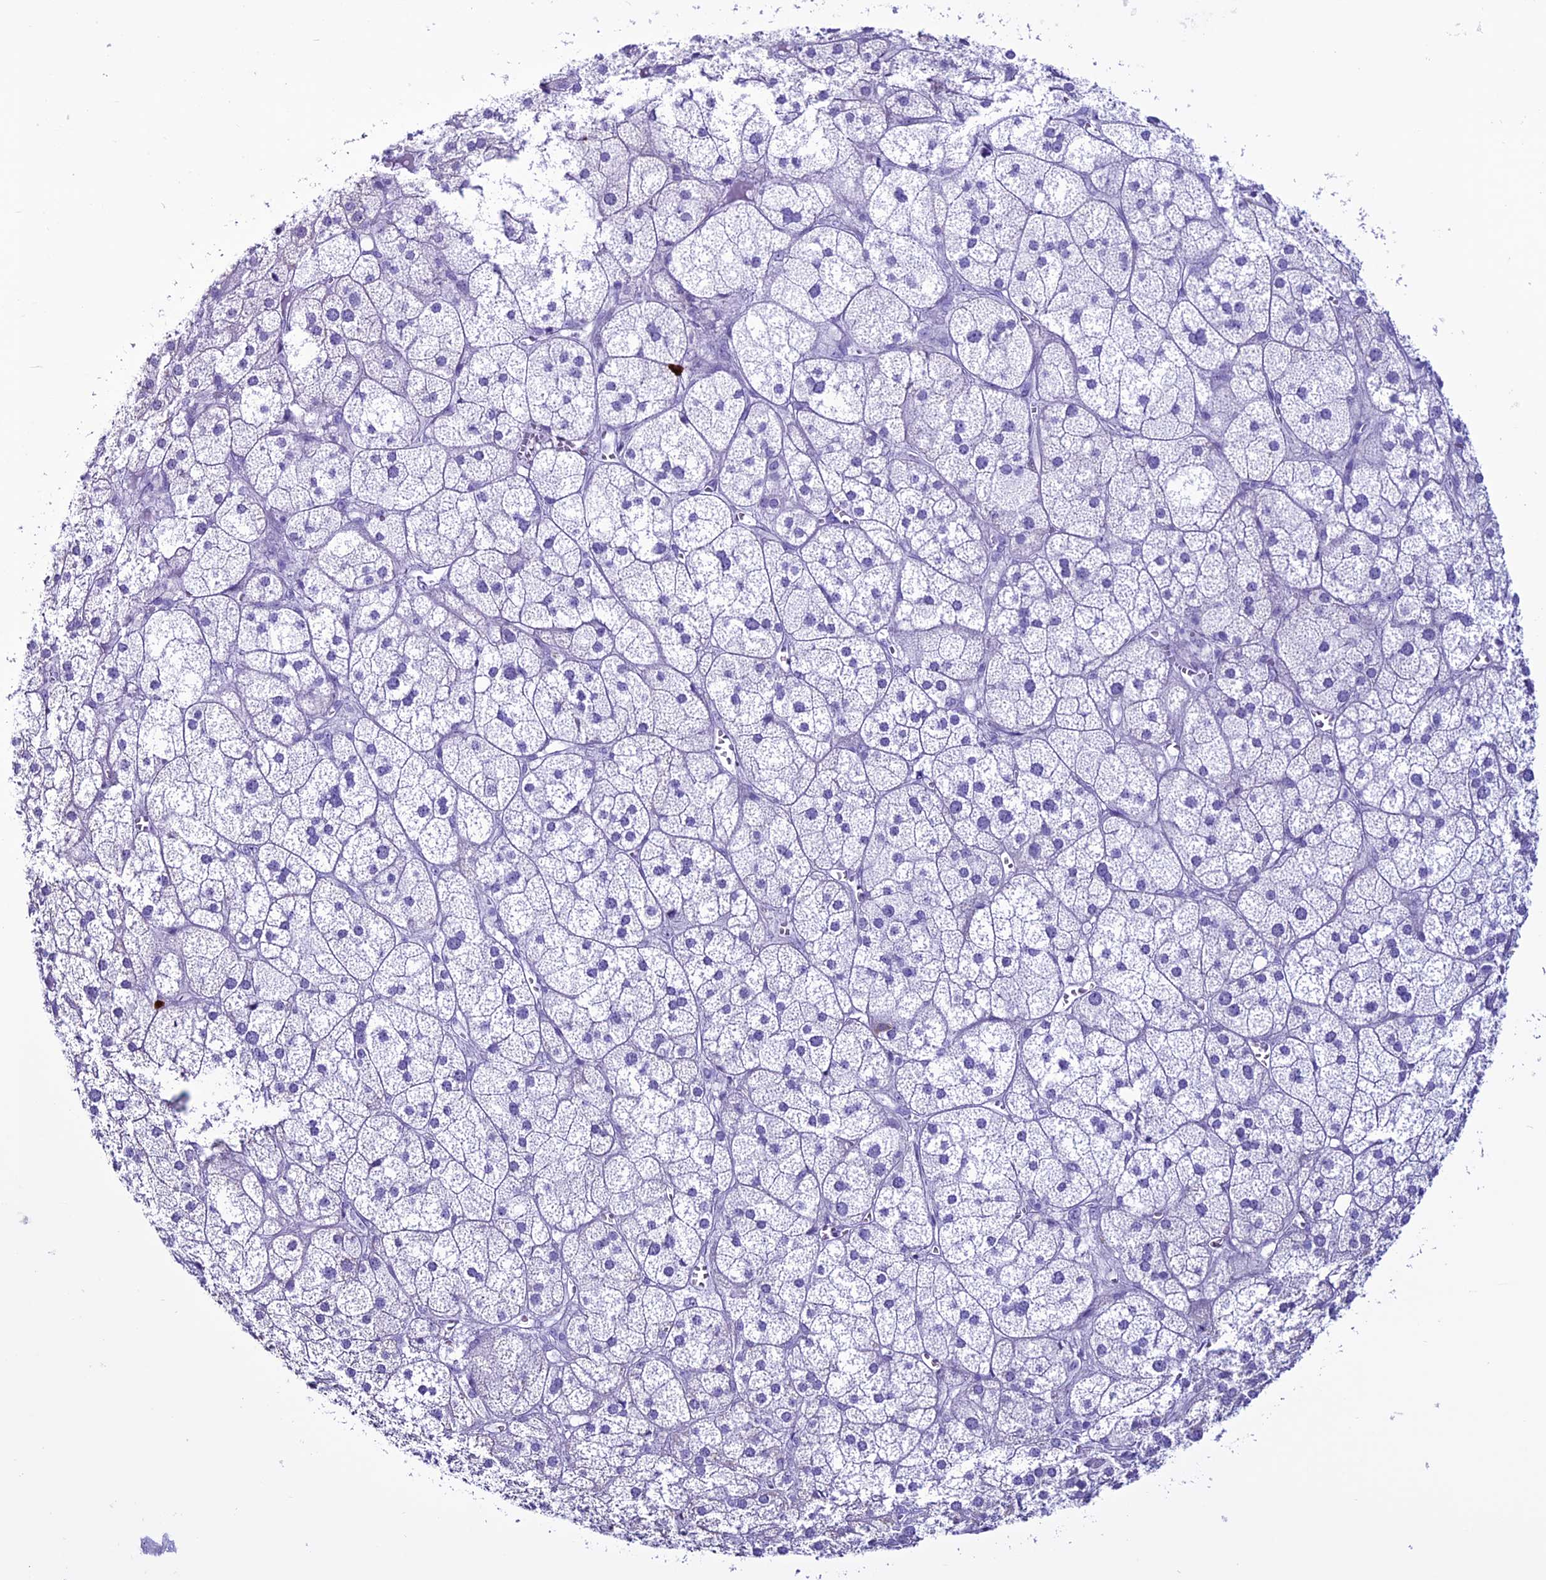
{"staining": {"intensity": "negative", "quantity": "none", "location": "none"}, "tissue": "adrenal gland", "cell_type": "Glandular cells", "image_type": "normal", "snomed": [{"axis": "morphology", "description": "Normal tissue, NOS"}, {"axis": "topography", "description": "Adrenal gland"}], "caption": "This is an immunohistochemistry (IHC) micrograph of benign human adrenal gland. There is no positivity in glandular cells.", "gene": "MZB1", "patient": {"sex": "female", "age": 61}}